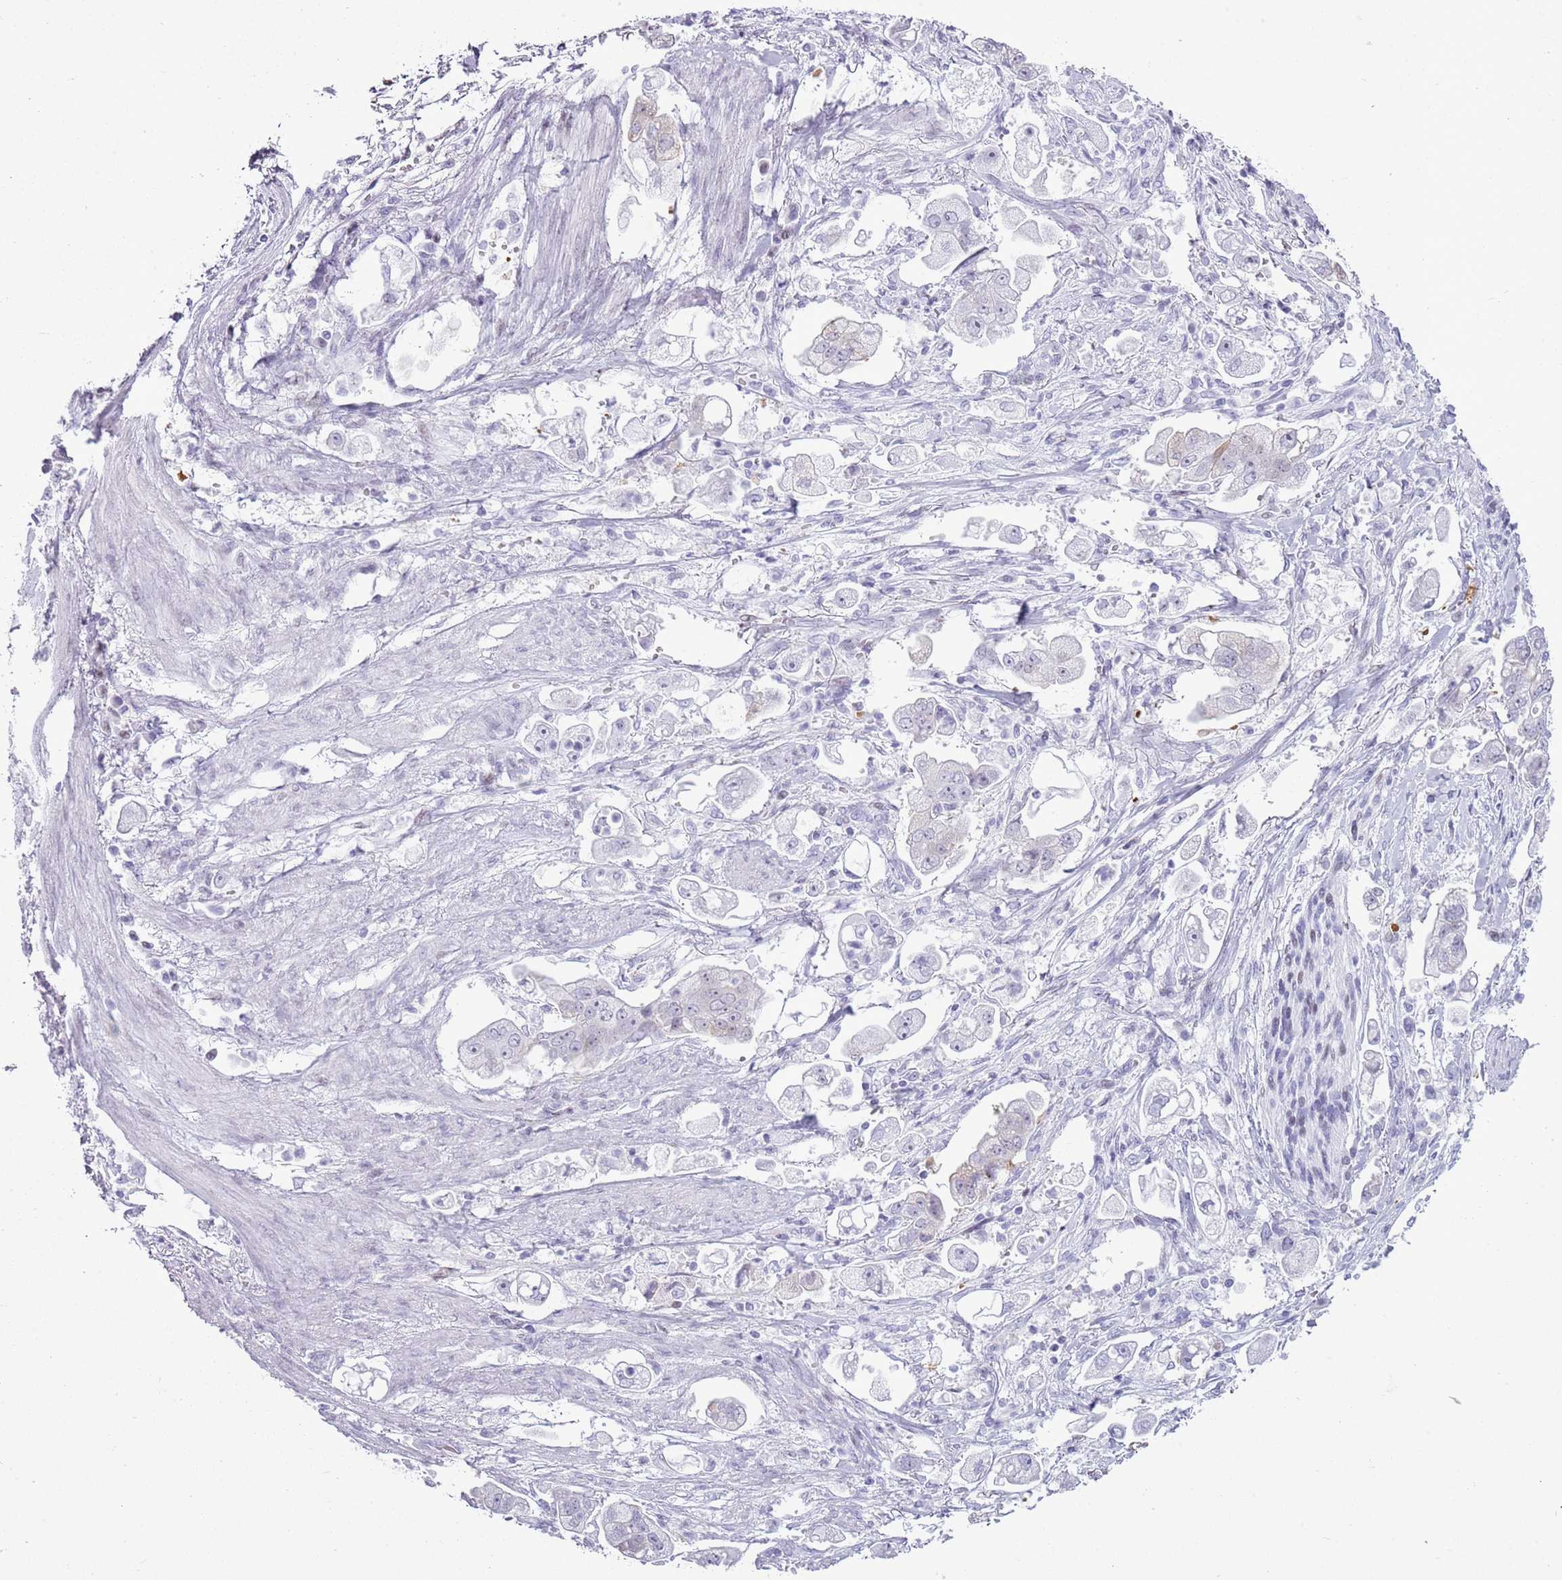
{"staining": {"intensity": "negative", "quantity": "none", "location": "none"}, "tissue": "stomach cancer", "cell_type": "Tumor cells", "image_type": "cancer", "snomed": [{"axis": "morphology", "description": "Adenocarcinoma, NOS"}, {"axis": "topography", "description": "Stomach"}], "caption": "DAB immunohistochemical staining of human stomach cancer demonstrates no significant expression in tumor cells.", "gene": "ASIP", "patient": {"sex": "male", "age": 62}}